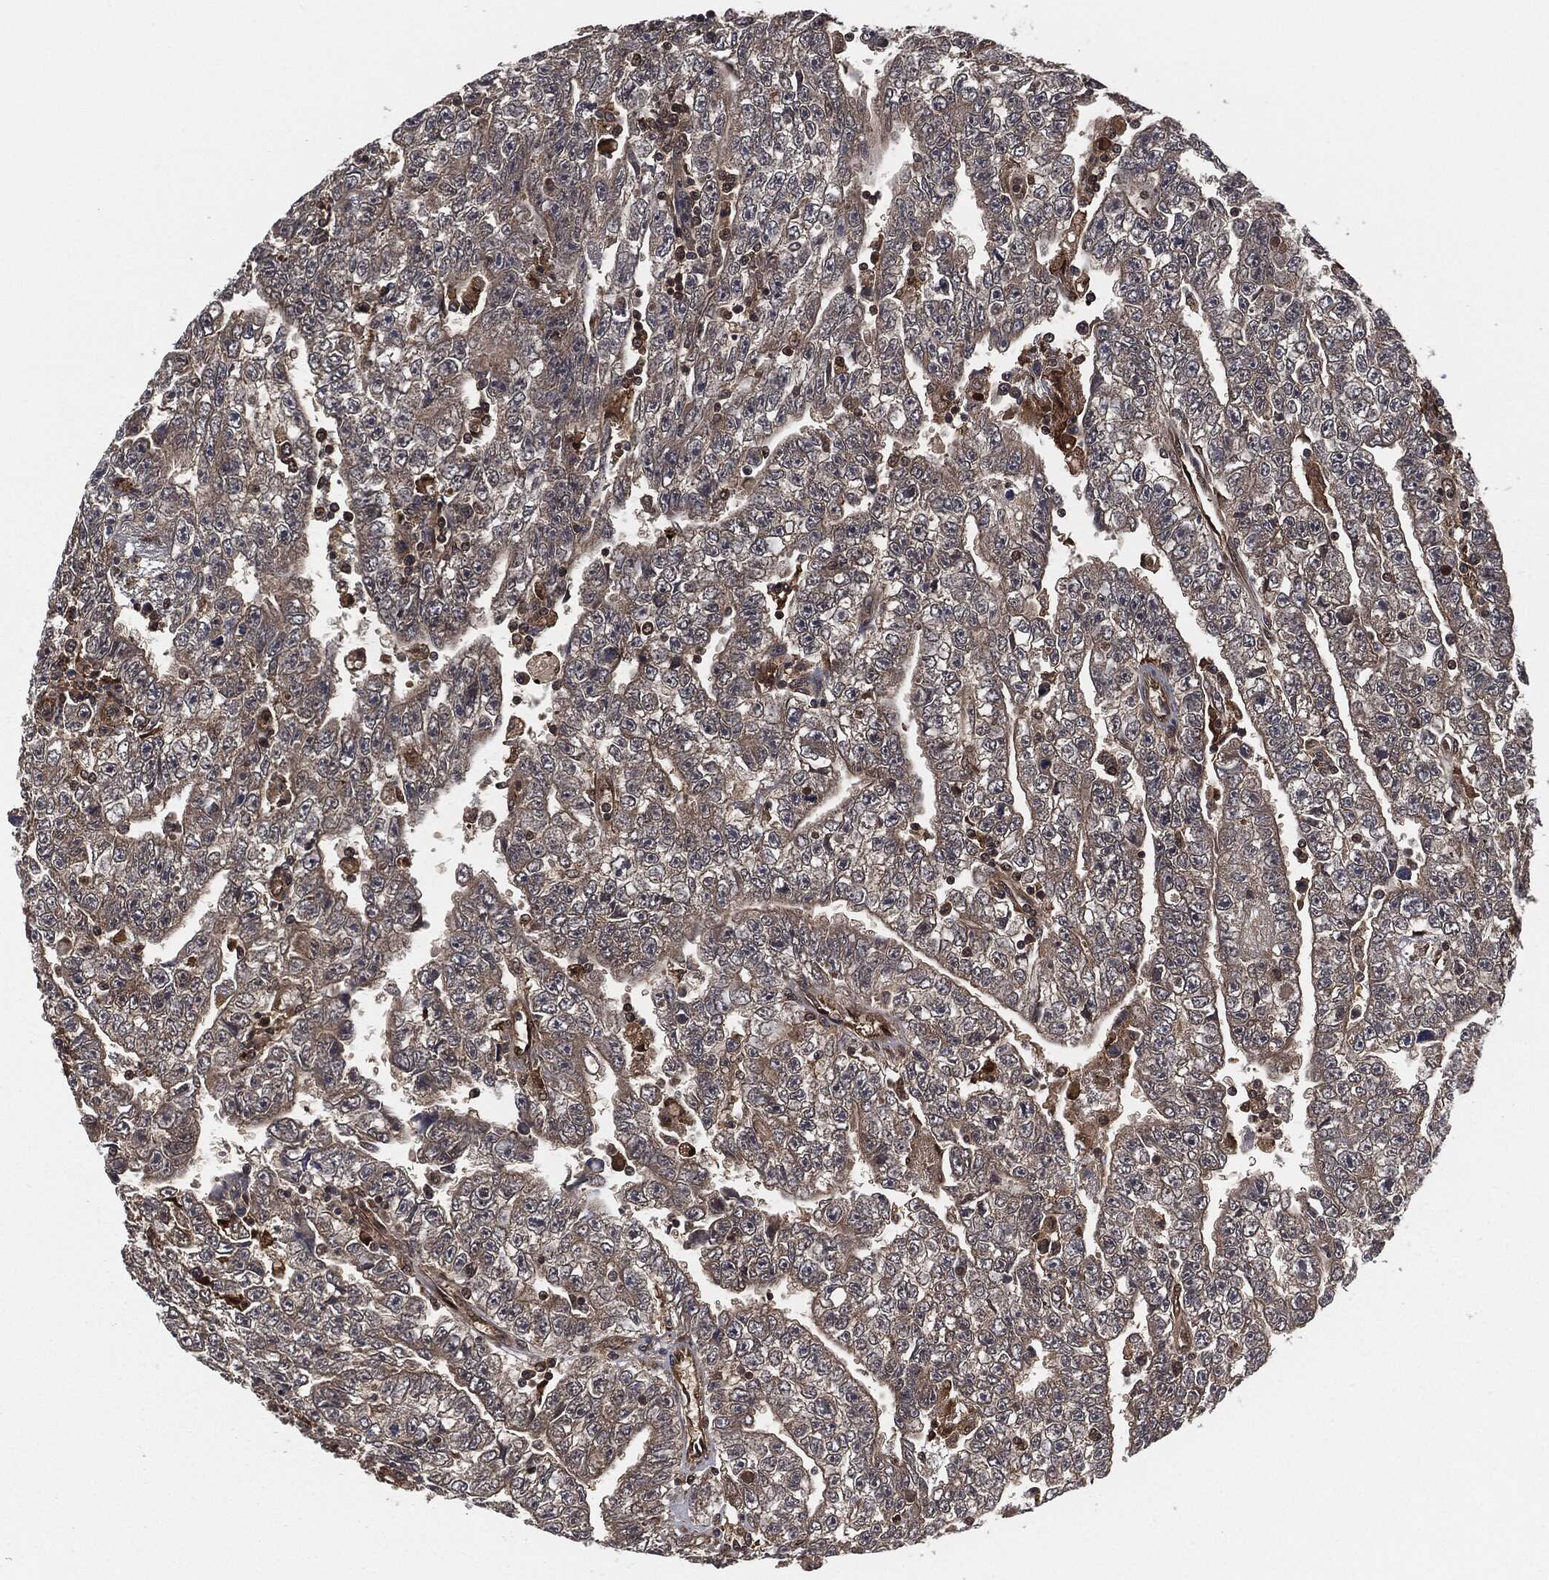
{"staining": {"intensity": "negative", "quantity": "none", "location": "none"}, "tissue": "testis cancer", "cell_type": "Tumor cells", "image_type": "cancer", "snomed": [{"axis": "morphology", "description": "Carcinoma, Embryonal, NOS"}, {"axis": "topography", "description": "Testis"}], "caption": "This is an immunohistochemistry (IHC) micrograph of human testis cancer. There is no staining in tumor cells.", "gene": "CAPRIN2", "patient": {"sex": "male", "age": 25}}